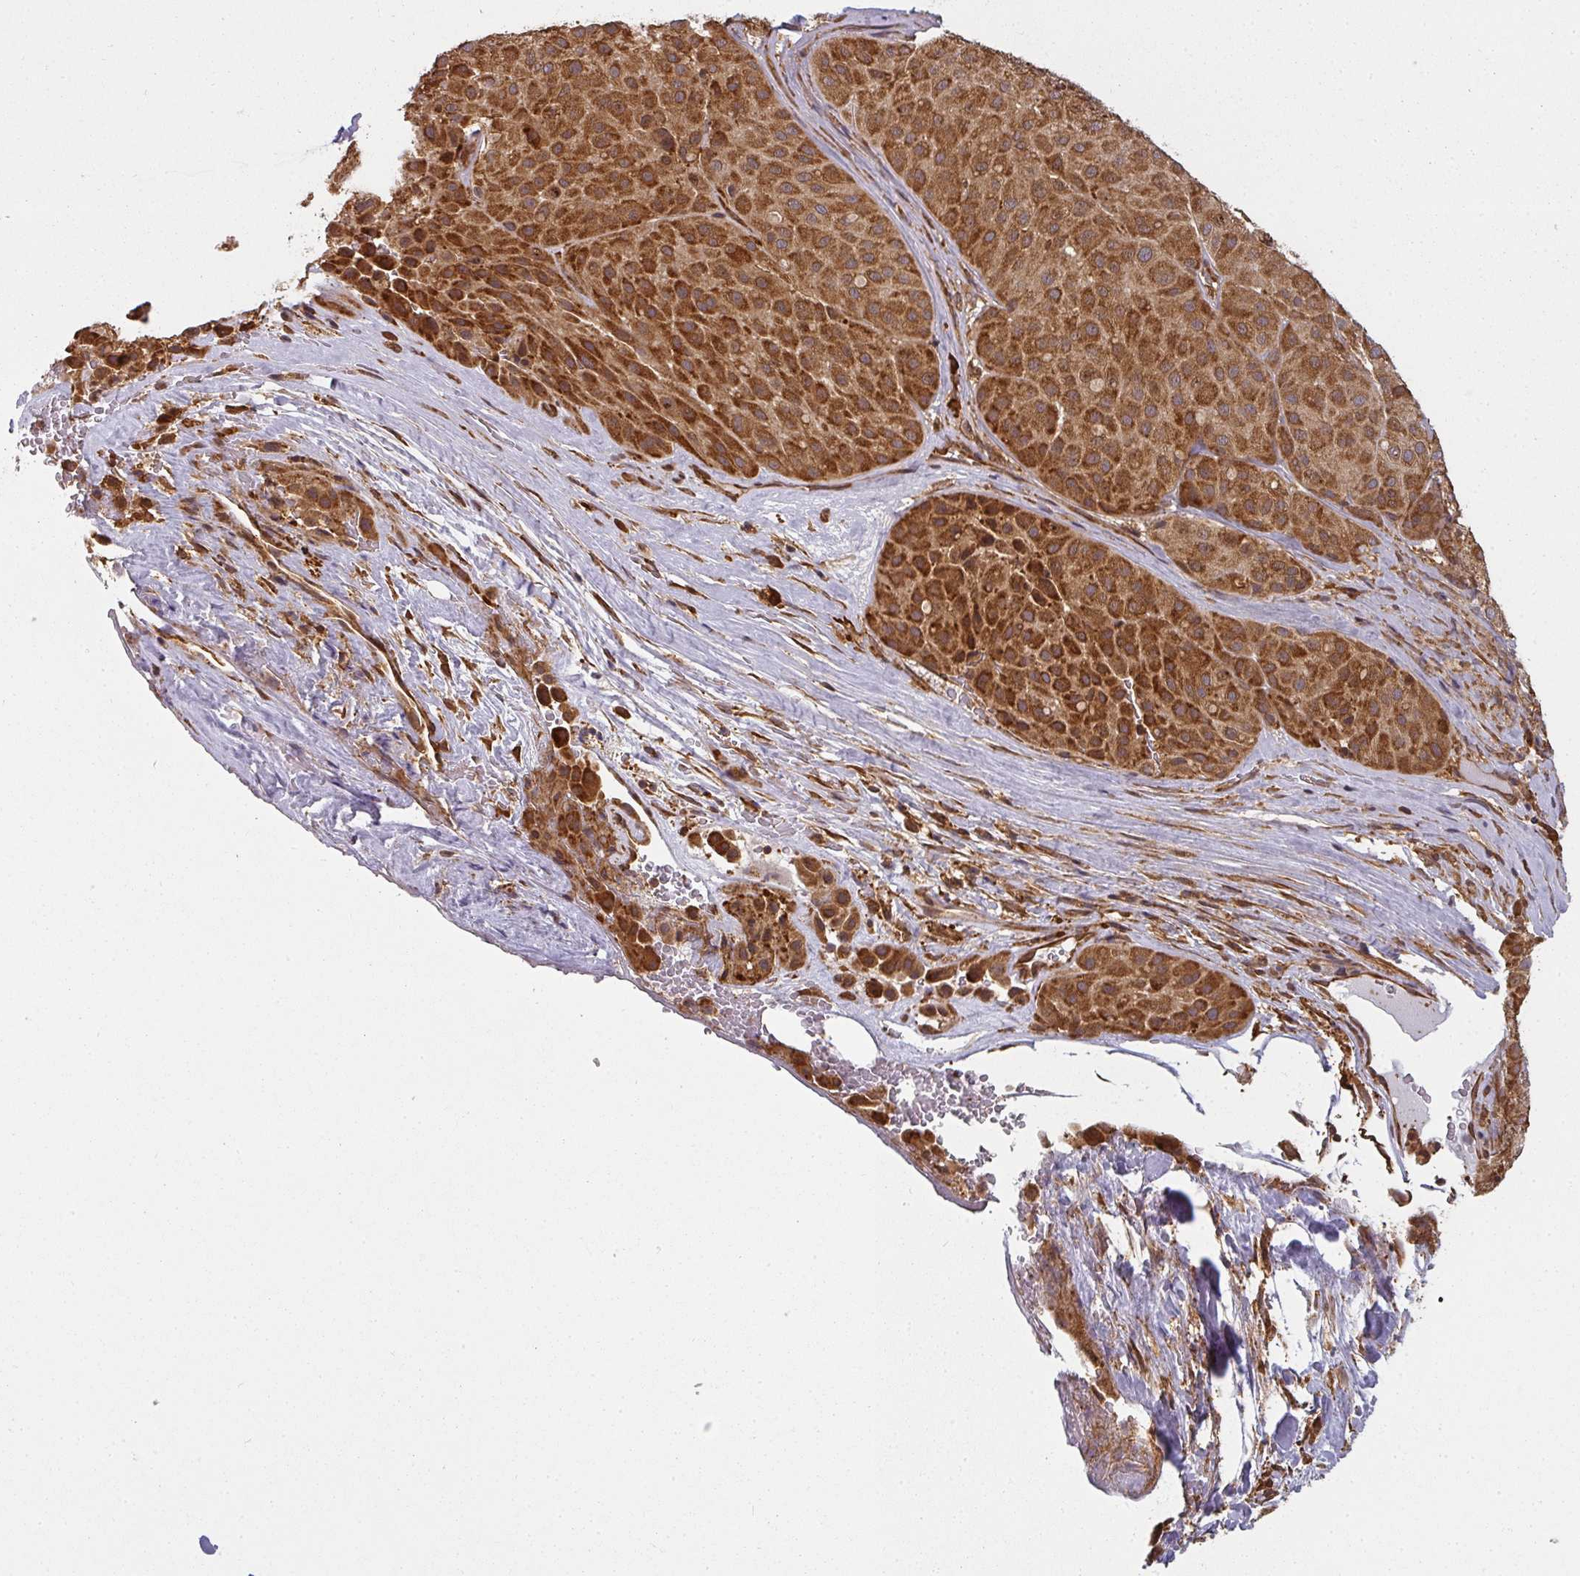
{"staining": {"intensity": "strong", "quantity": ">75%", "location": "cytoplasmic/membranous,nuclear"}, "tissue": "melanoma", "cell_type": "Tumor cells", "image_type": "cancer", "snomed": [{"axis": "morphology", "description": "Malignant melanoma, Metastatic site"}, {"axis": "topography", "description": "Smooth muscle"}], "caption": "Protein staining of melanoma tissue exhibits strong cytoplasmic/membranous and nuclear staining in approximately >75% of tumor cells. The staining was performed using DAB, with brown indicating positive protein expression. Nuclei are stained blue with hematoxylin.", "gene": "PPP6R3", "patient": {"sex": "male", "age": 41}}